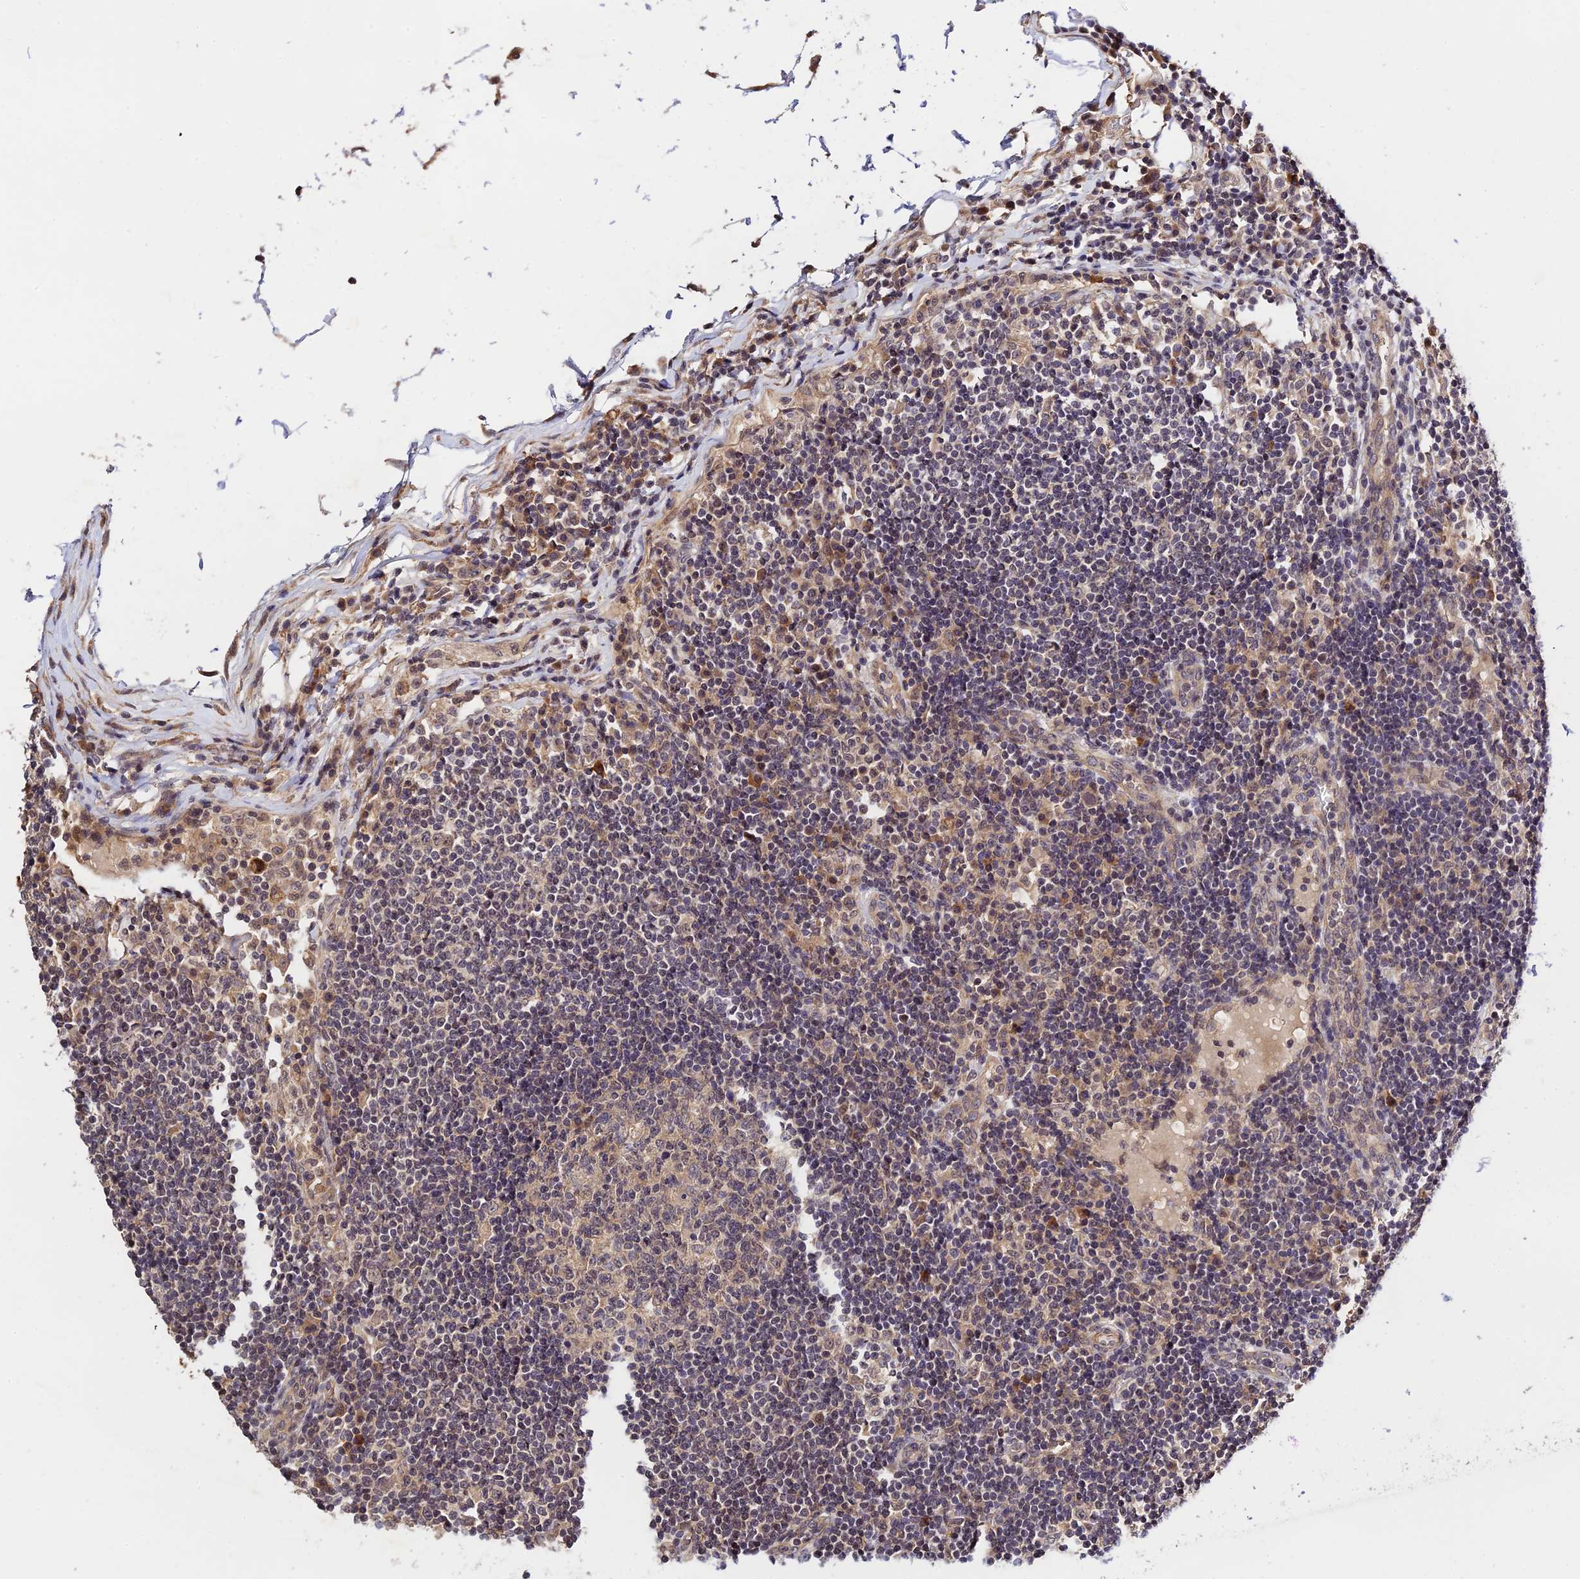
{"staining": {"intensity": "negative", "quantity": "none", "location": "none"}, "tissue": "lymph node", "cell_type": "Germinal center cells", "image_type": "normal", "snomed": [{"axis": "morphology", "description": "Normal tissue, NOS"}, {"axis": "topography", "description": "Lymph node"}], "caption": "Immunohistochemistry (IHC) of unremarkable human lymph node displays no expression in germinal center cells. The staining is performed using DAB brown chromogen with nuclei counter-stained in using hematoxylin.", "gene": "CWH43", "patient": {"sex": "female", "age": 53}}